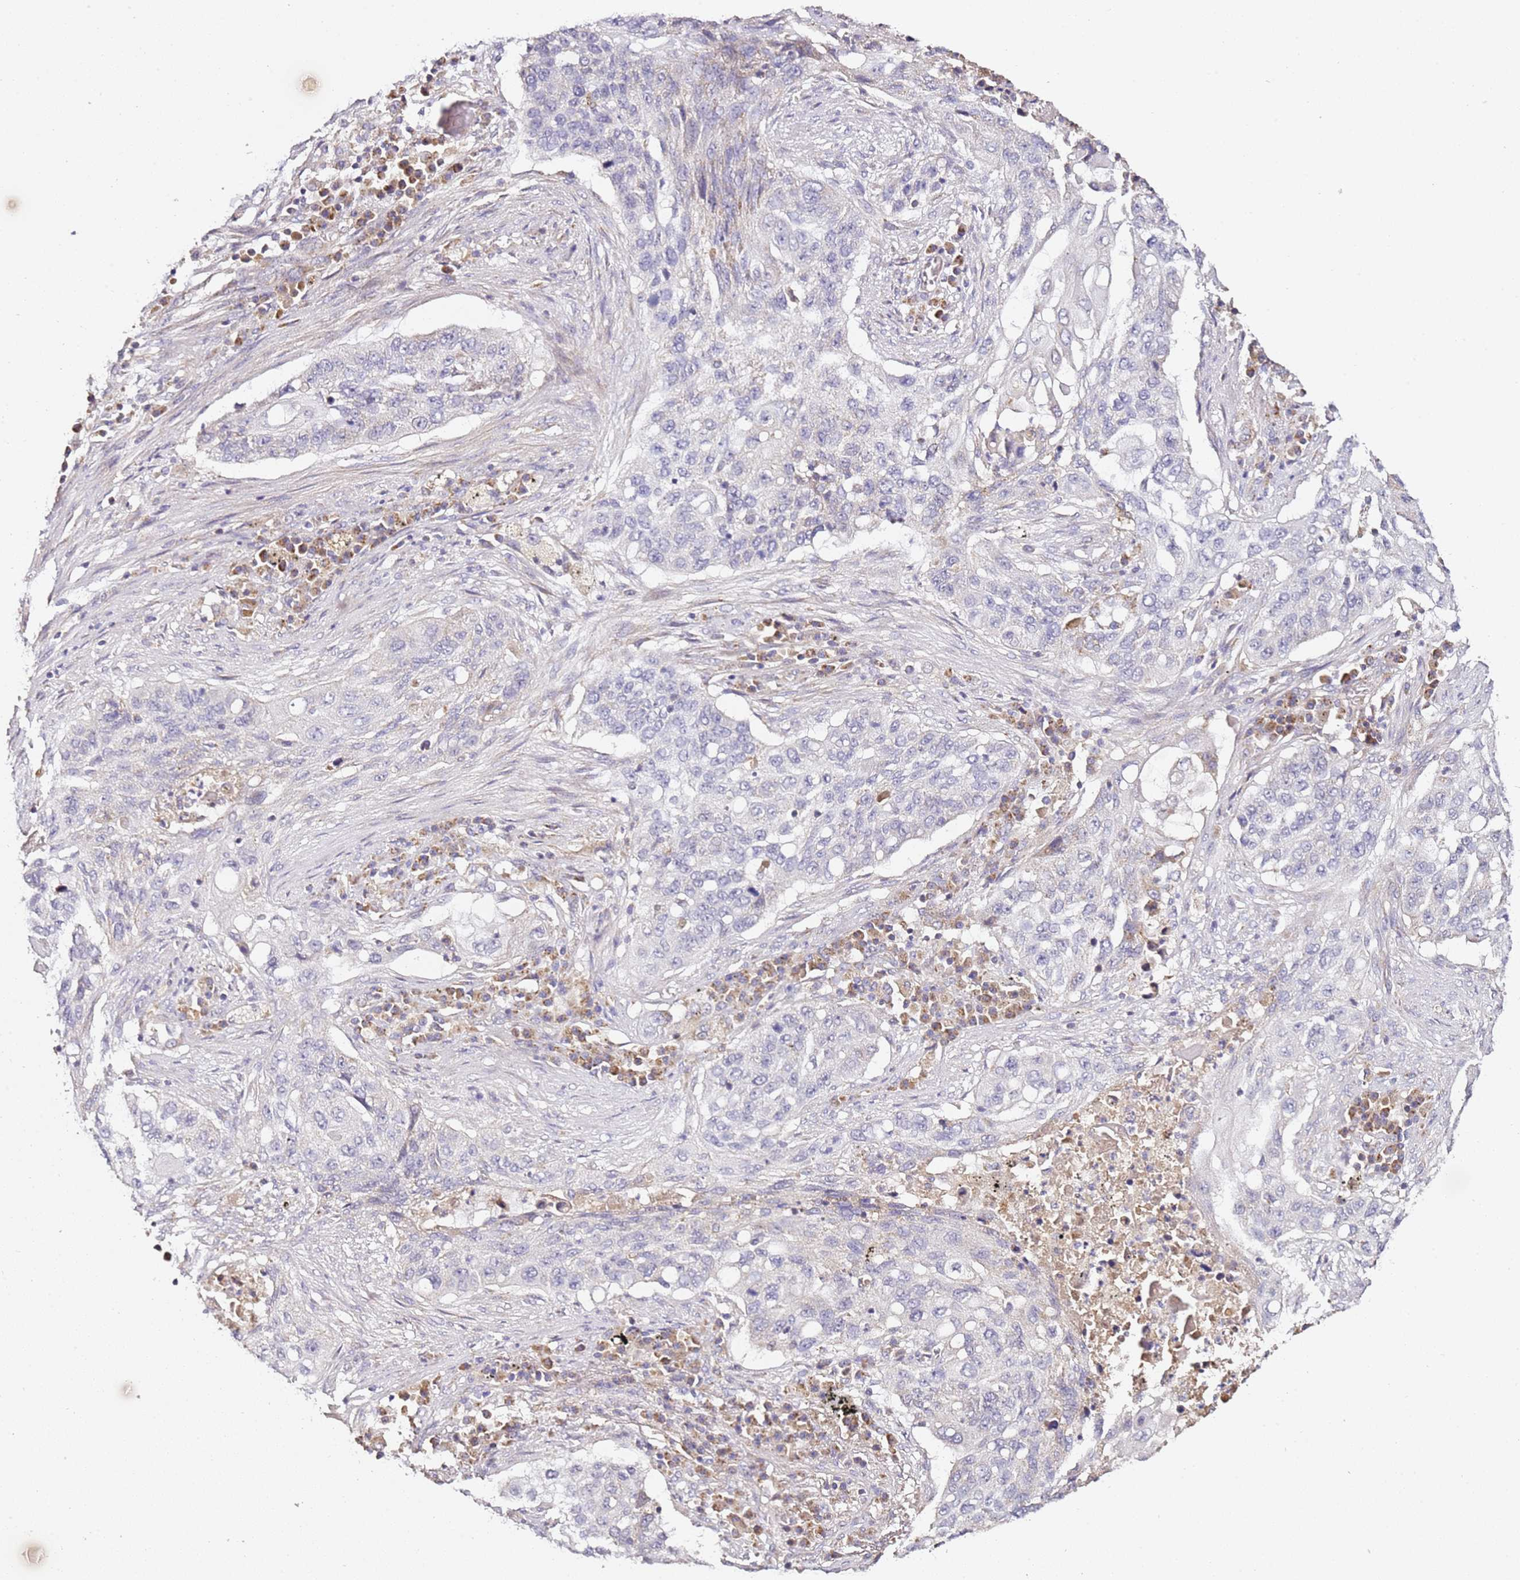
{"staining": {"intensity": "negative", "quantity": "none", "location": "none"}, "tissue": "lung cancer", "cell_type": "Tumor cells", "image_type": "cancer", "snomed": [{"axis": "morphology", "description": "Squamous cell carcinoma, NOS"}, {"axis": "topography", "description": "Lung"}], "caption": "Protein analysis of lung cancer (squamous cell carcinoma) shows no significant expression in tumor cells.", "gene": "OR2B11", "patient": {"sex": "female", "age": 63}}